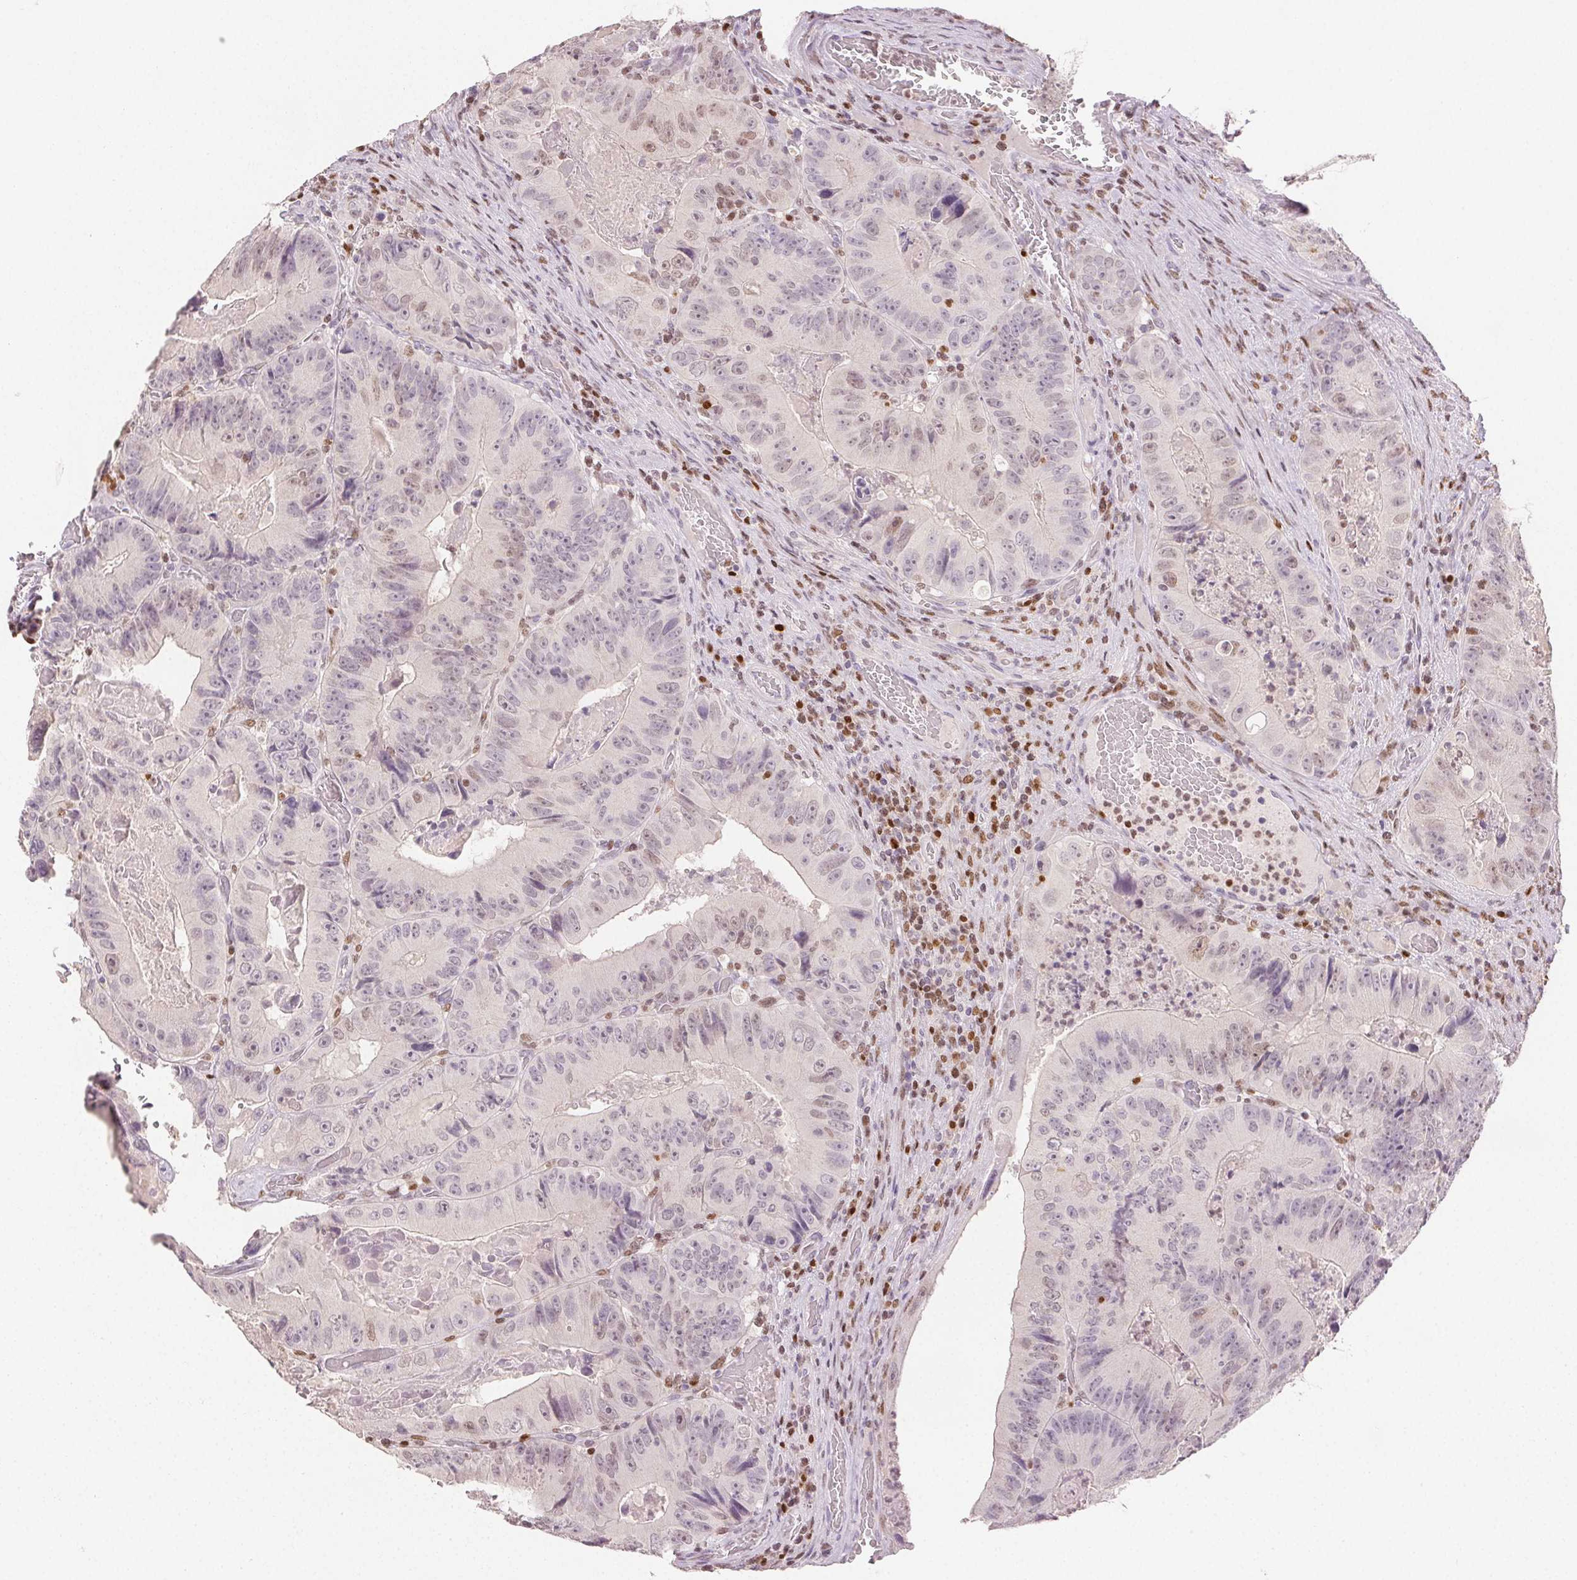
{"staining": {"intensity": "weak", "quantity": "<25%", "location": "nuclear"}, "tissue": "colorectal cancer", "cell_type": "Tumor cells", "image_type": "cancer", "snomed": [{"axis": "morphology", "description": "Adenocarcinoma, NOS"}, {"axis": "topography", "description": "Colon"}], "caption": "IHC micrograph of neoplastic tissue: colorectal adenocarcinoma stained with DAB (3,3'-diaminobenzidine) reveals no significant protein staining in tumor cells.", "gene": "RUNX2", "patient": {"sex": "female", "age": 86}}